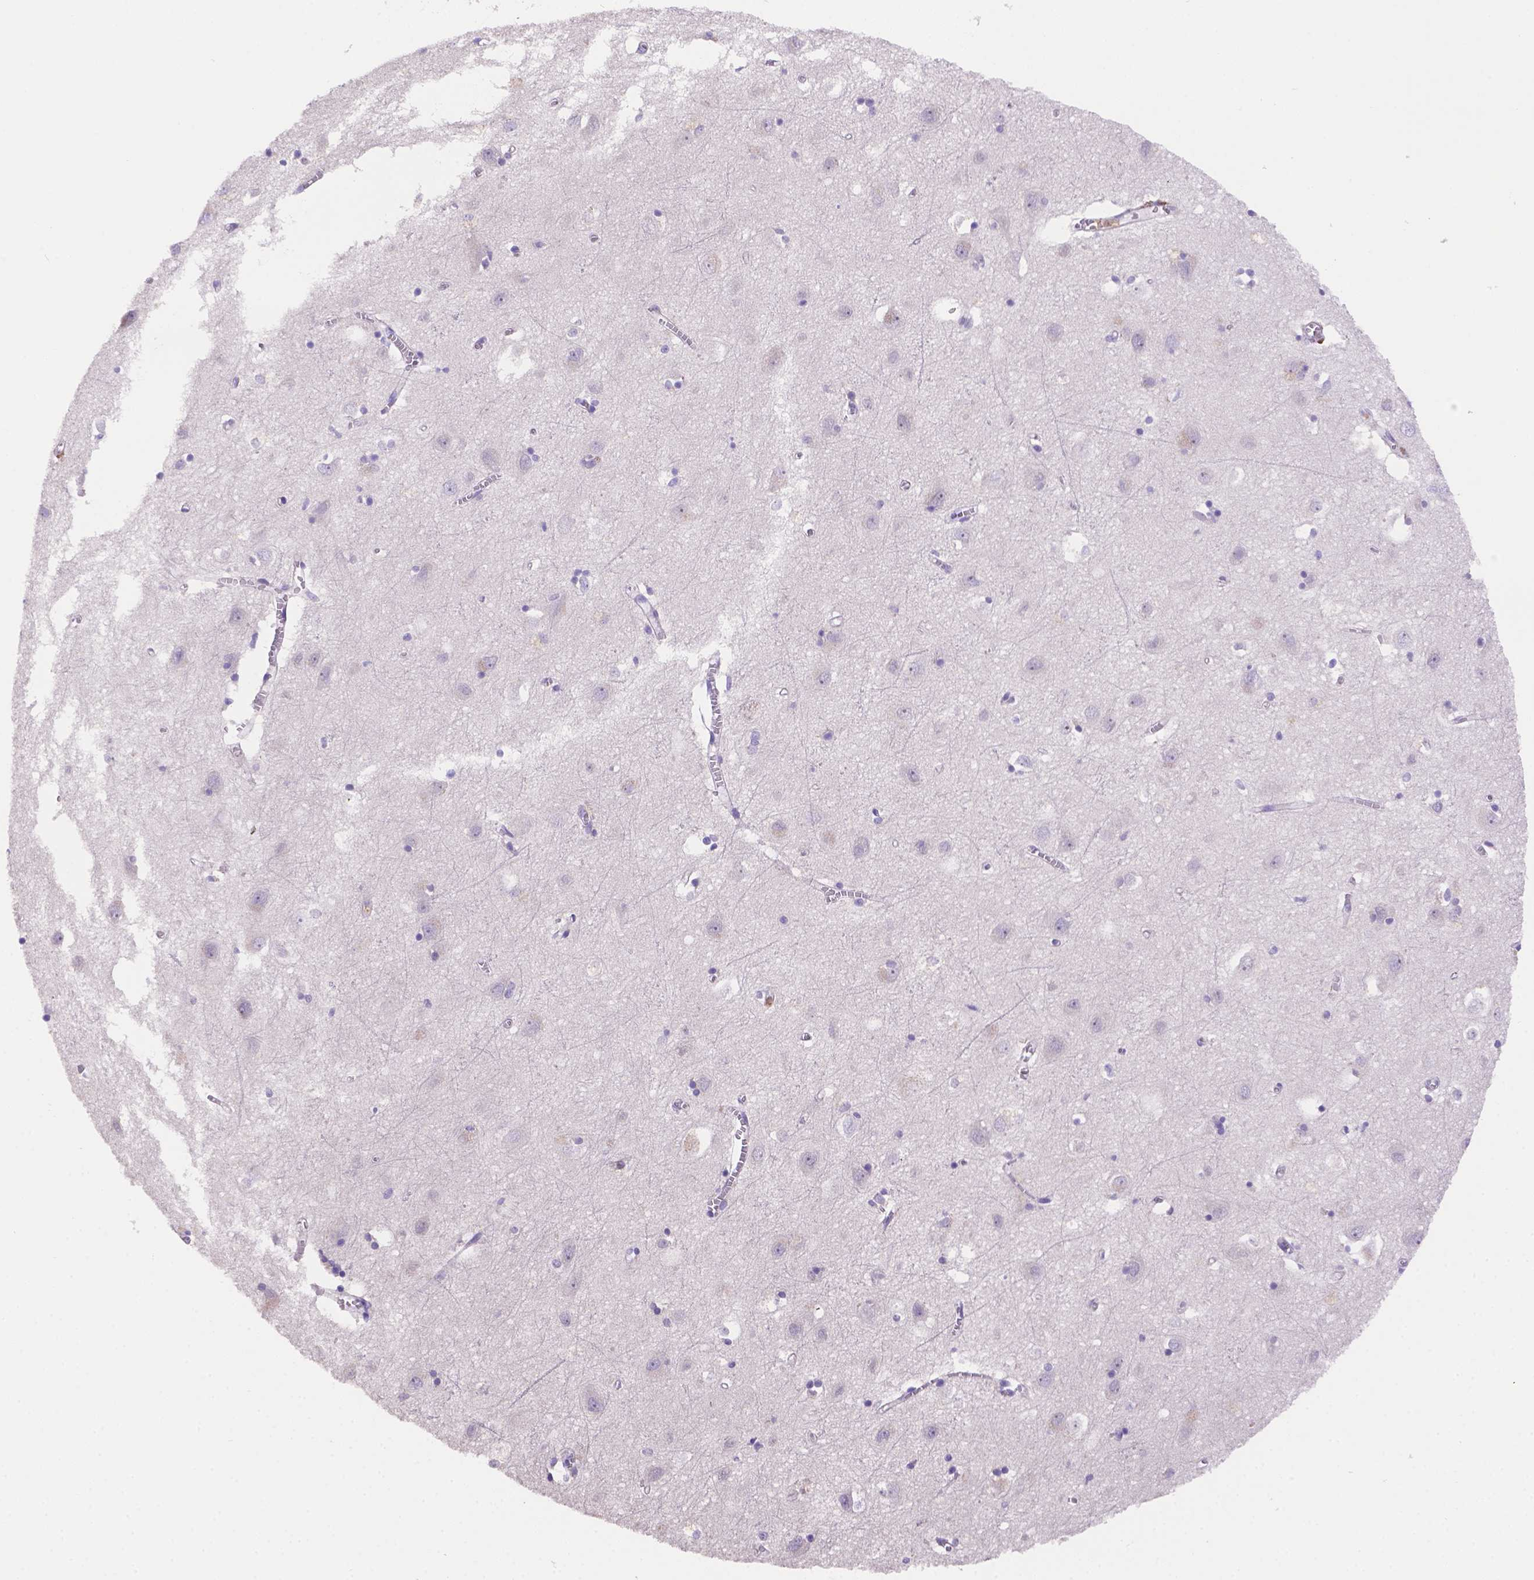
{"staining": {"intensity": "negative", "quantity": "none", "location": "none"}, "tissue": "cerebral cortex", "cell_type": "Endothelial cells", "image_type": "normal", "snomed": [{"axis": "morphology", "description": "Normal tissue, NOS"}, {"axis": "topography", "description": "Cerebral cortex"}], "caption": "Immunohistochemistry of benign cerebral cortex reveals no staining in endothelial cells.", "gene": "NXPE2", "patient": {"sex": "male", "age": 70}}